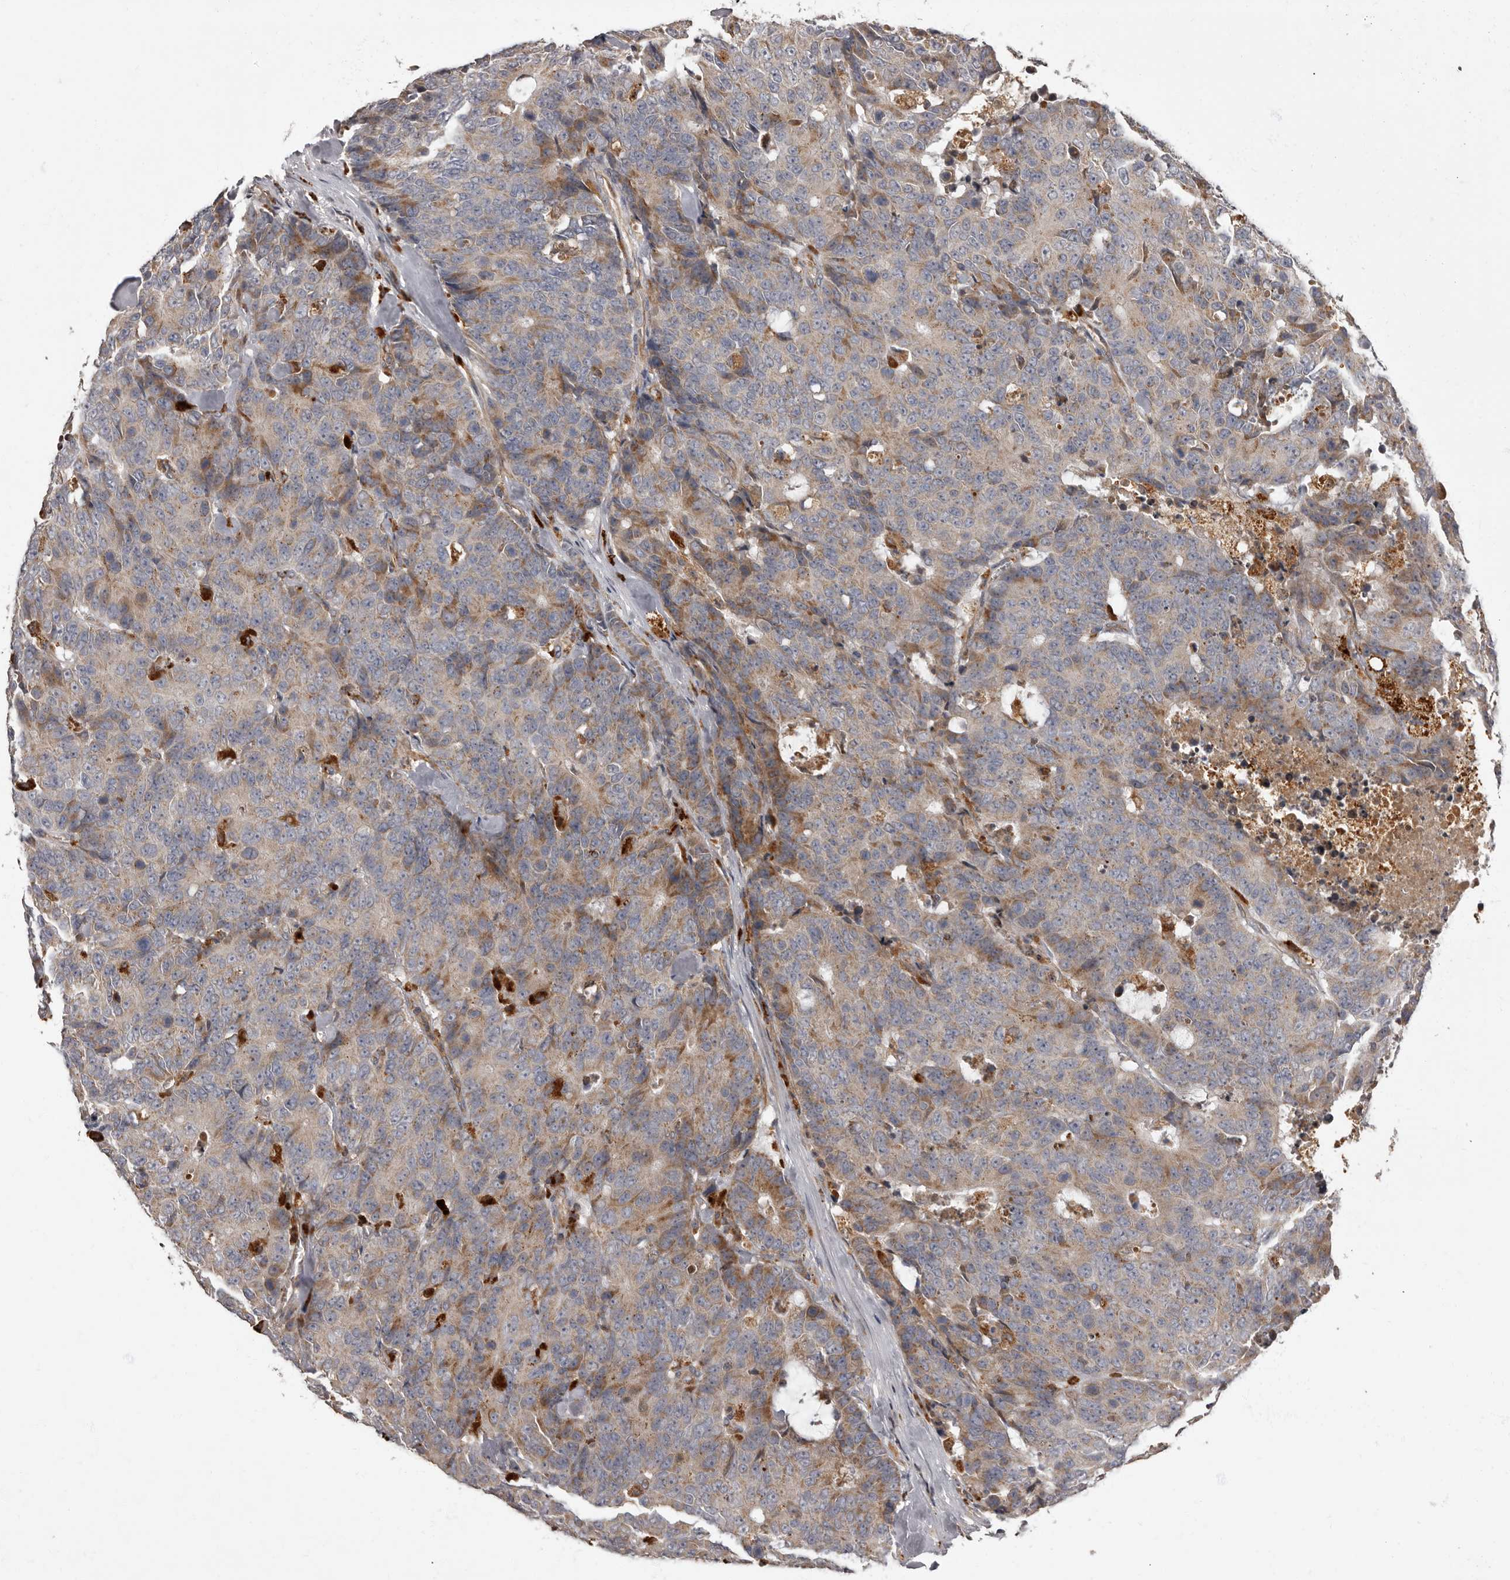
{"staining": {"intensity": "moderate", "quantity": "<25%", "location": "cytoplasmic/membranous"}, "tissue": "colorectal cancer", "cell_type": "Tumor cells", "image_type": "cancer", "snomed": [{"axis": "morphology", "description": "Adenocarcinoma, NOS"}, {"axis": "topography", "description": "Colon"}], "caption": "An image of colorectal cancer stained for a protein reveals moderate cytoplasmic/membranous brown staining in tumor cells. (Stains: DAB in brown, nuclei in blue, Microscopy: brightfield microscopy at high magnification).", "gene": "ADCY2", "patient": {"sex": "female", "age": 86}}